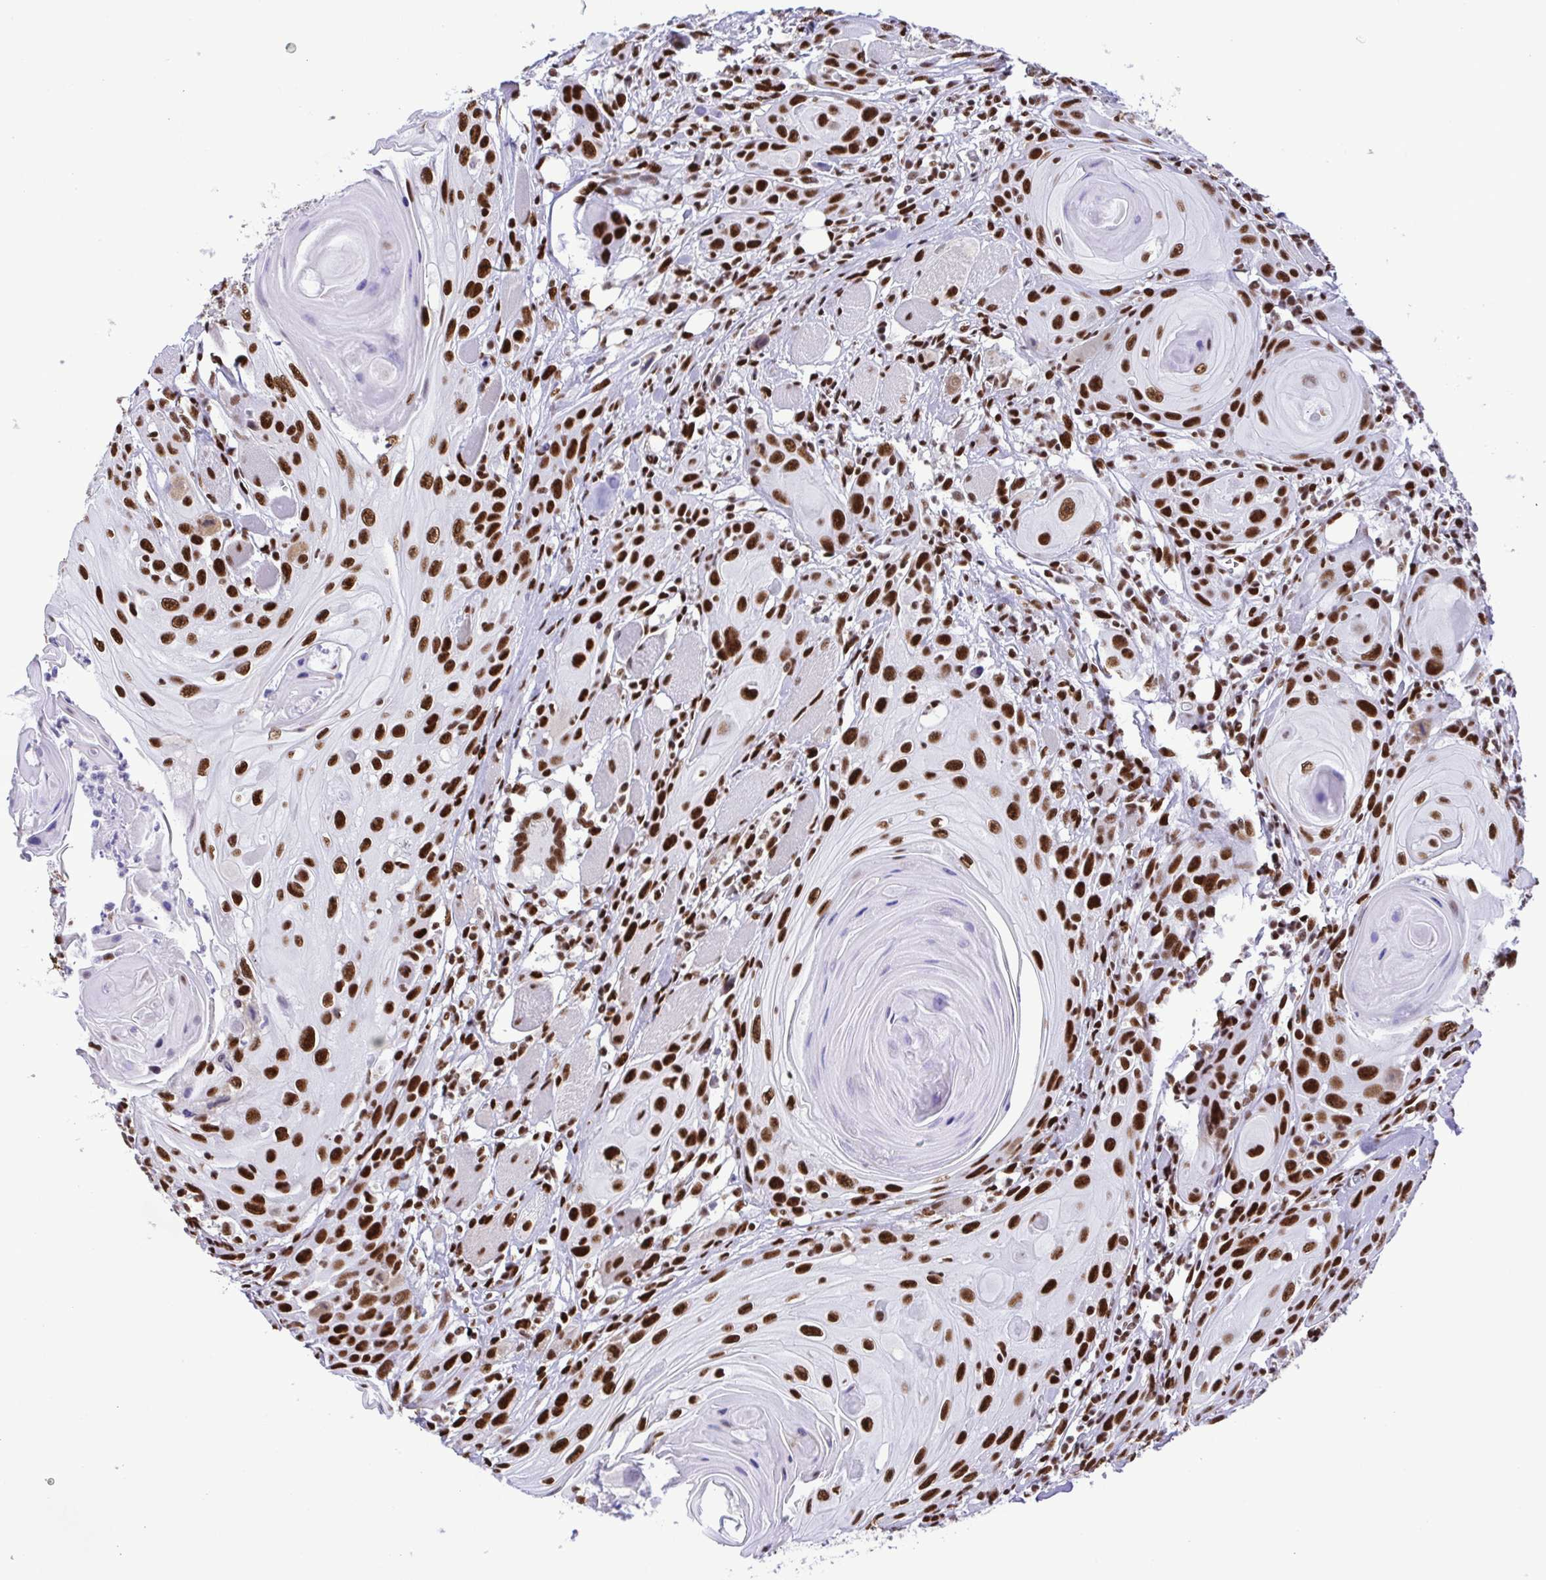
{"staining": {"intensity": "strong", "quantity": ">75%", "location": "nuclear"}, "tissue": "head and neck cancer", "cell_type": "Tumor cells", "image_type": "cancer", "snomed": [{"axis": "morphology", "description": "Squamous cell carcinoma, NOS"}, {"axis": "topography", "description": "Head-Neck"}], "caption": "This image demonstrates IHC staining of human head and neck squamous cell carcinoma, with high strong nuclear expression in approximately >75% of tumor cells.", "gene": "TRIM28", "patient": {"sex": "female", "age": 80}}